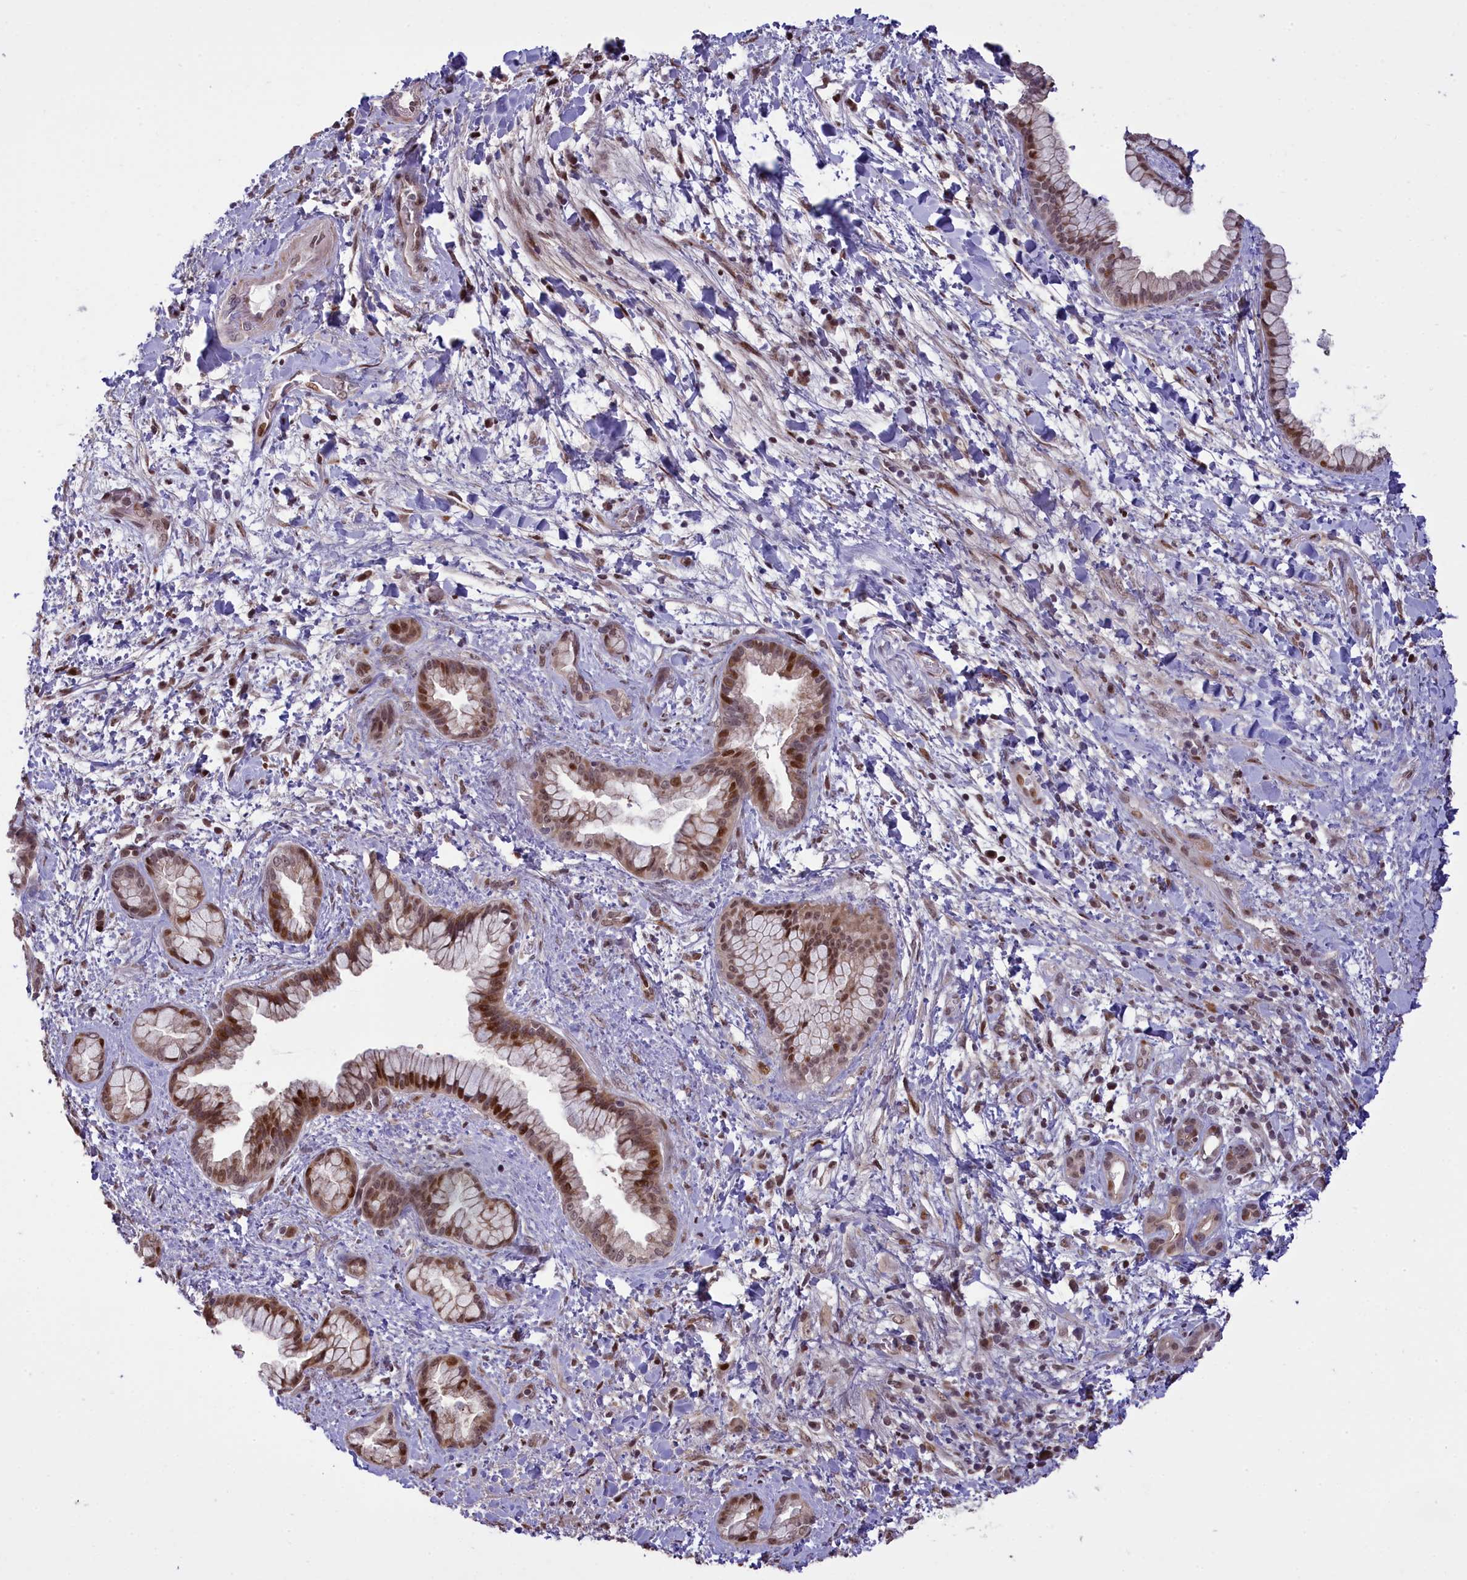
{"staining": {"intensity": "moderate", "quantity": ">75%", "location": "nuclear"}, "tissue": "pancreatic cancer", "cell_type": "Tumor cells", "image_type": "cancer", "snomed": [{"axis": "morphology", "description": "Adenocarcinoma, NOS"}, {"axis": "topography", "description": "Pancreas"}], "caption": "An immunohistochemistry (IHC) image of neoplastic tissue is shown. Protein staining in brown labels moderate nuclear positivity in pancreatic cancer (adenocarcinoma) within tumor cells.", "gene": "RELB", "patient": {"sex": "female", "age": 78}}